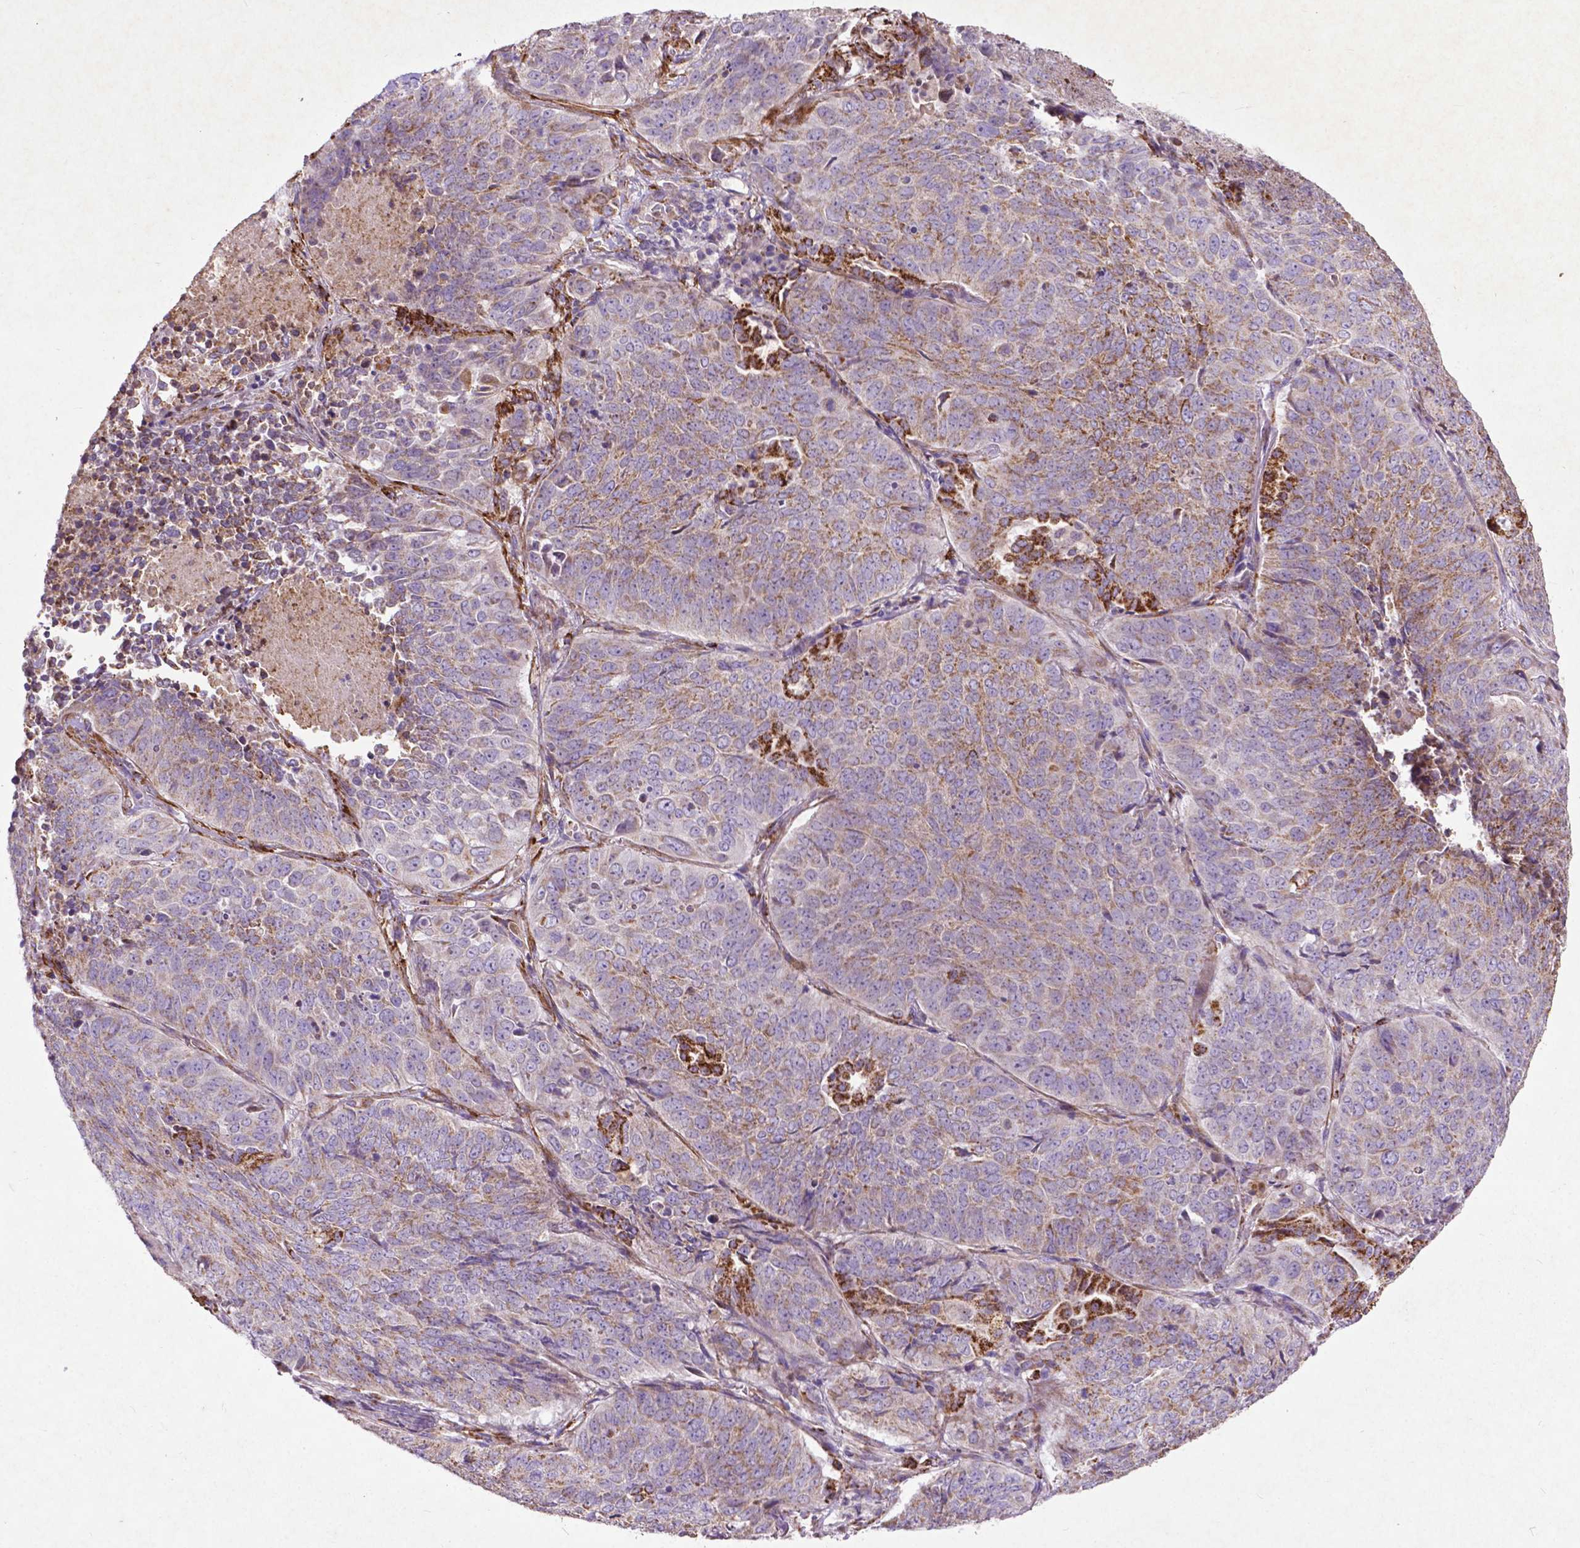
{"staining": {"intensity": "weak", "quantity": "25%-75%", "location": "cytoplasmic/membranous"}, "tissue": "lung cancer", "cell_type": "Tumor cells", "image_type": "cancer", "snomed": [{"axis": "morphology", "description": "Normal tissue, NOS"}, {"axis": "morphology", "description": "Squamous cell carcinoma, NOS"}, {"axis": "topography", "description": "Bronchus"}, {"axis": "topography", "description": "Lung"}], "caption": "DAB (3,3'-diaminobenzidine) immunohistochemical staining of human lung cancer reveals weak cytoplasmic/membranous protein staining in approximately 25%-75% of tumor cells.", "gene": "THEGL", "patient": {"sex": "male", "age": 64}}